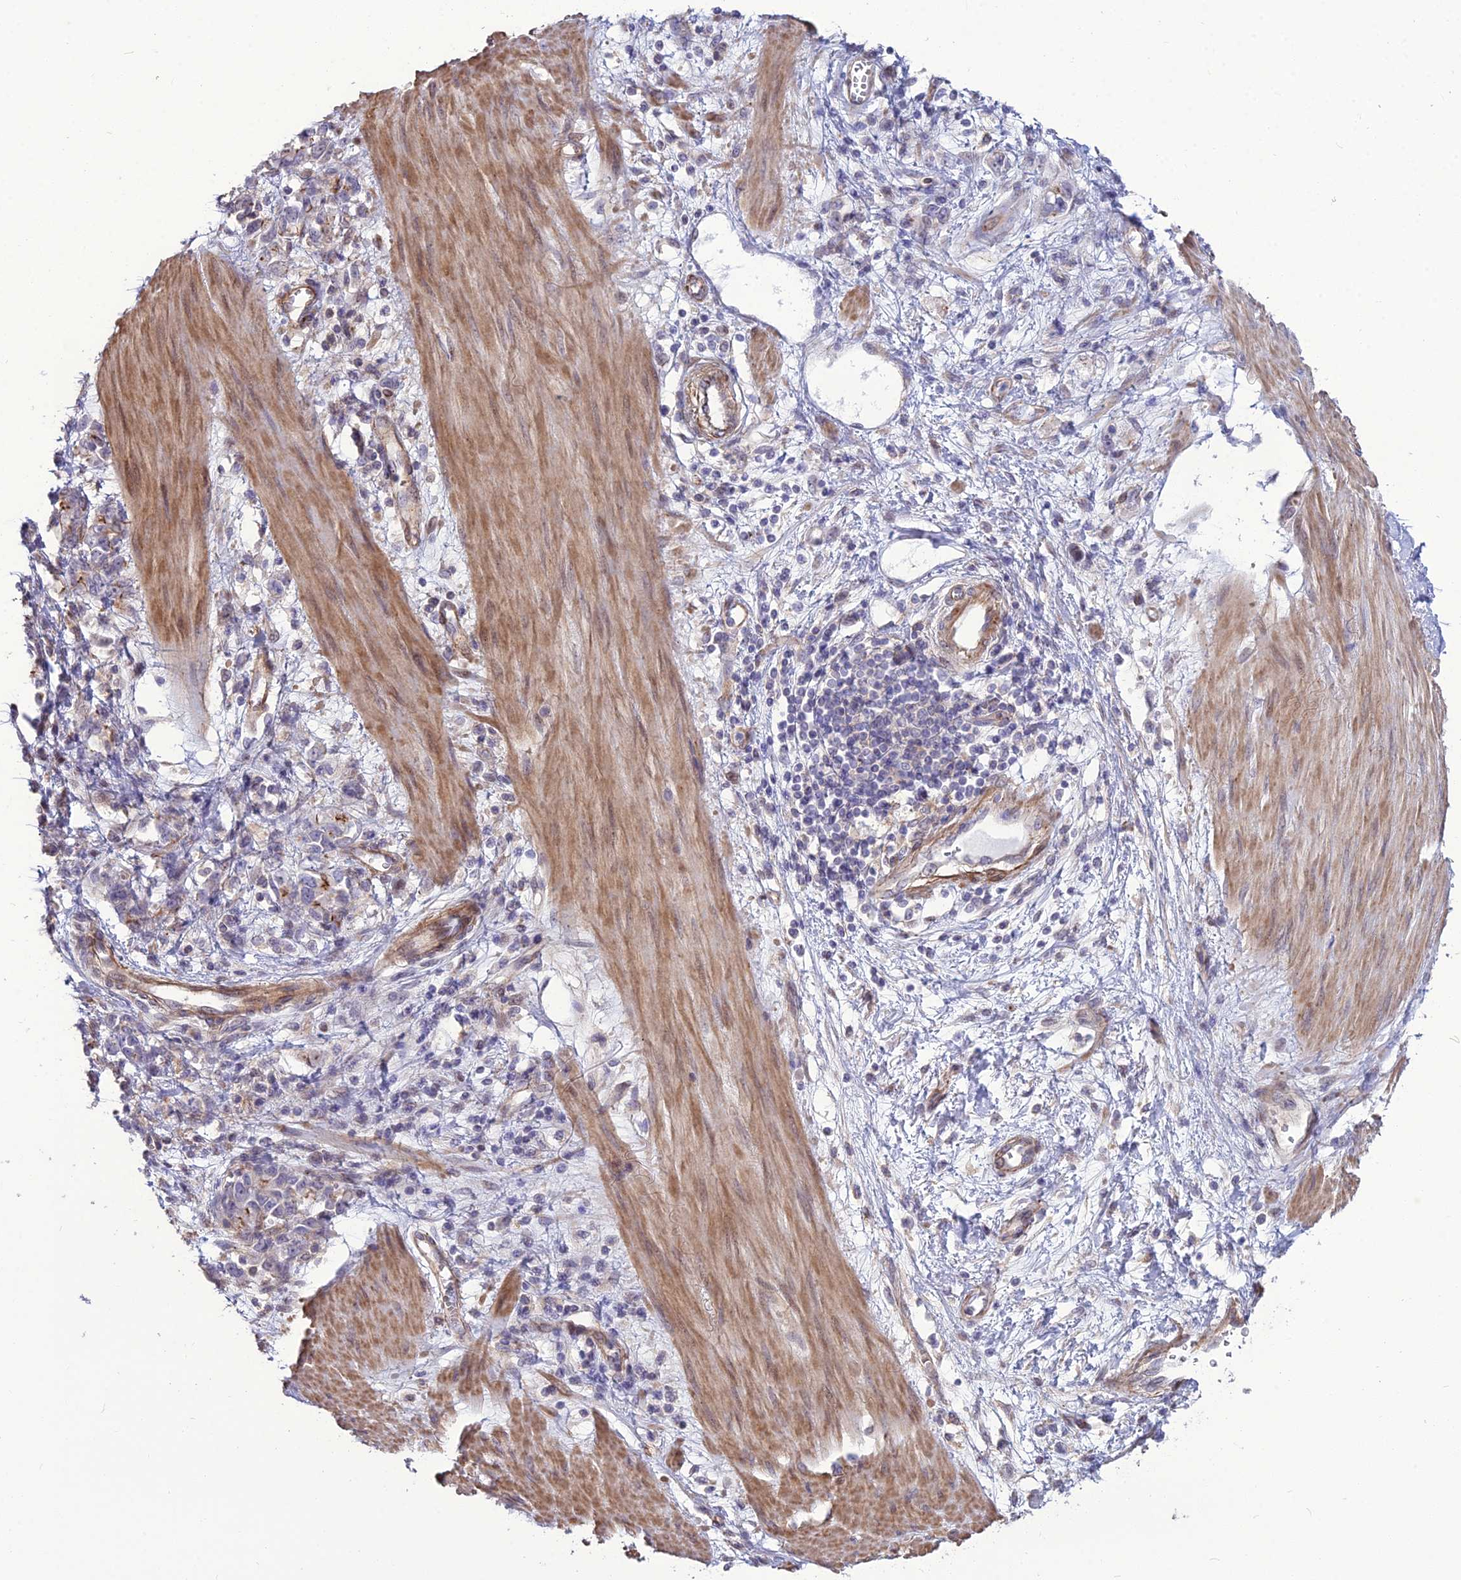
{"staining": {"intensity": "negative", "quantity": "none", "location": "none"}, "tissue": "stomach cancer", "cell_type": "Tumor cells", "image_type": "cancer", "snomed": [{"axis": "morphology", "description": "Adenocarcinoma, NOS"}, {"axis": "topography", "description": "Stomach"}], "caption": "Tumor cells show no significant expression in stomach cancer.", "gene": "TSPYL2", "patient": {"sex": "female", "age": 76}}